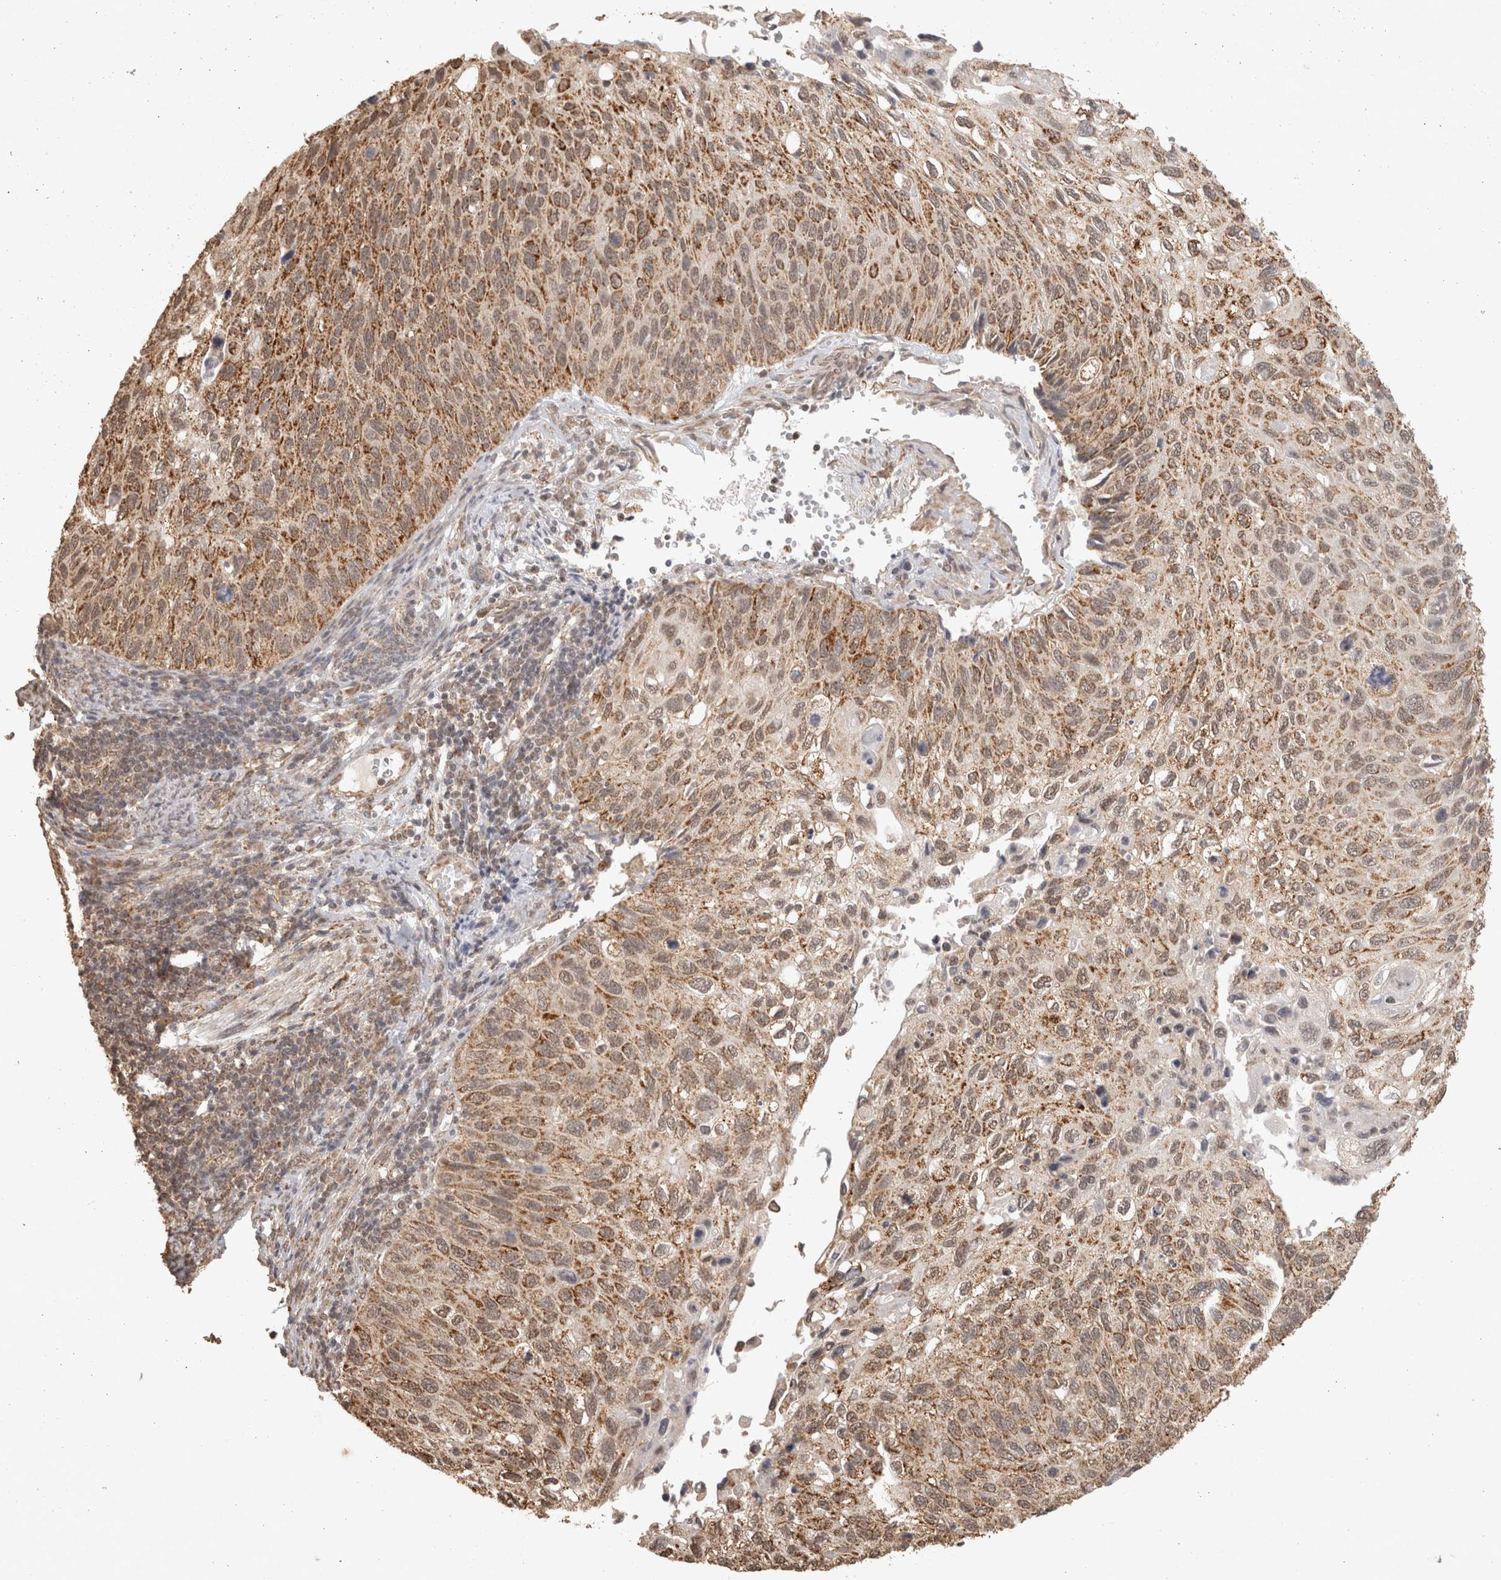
{"staining": {"intensity": "moderate", "quantity": ">75%", "location": "cytoplasmic/membranous,nuclear"}, "tissue": "cervical cancer", "cell_type": "Tumor cells", "image_type": "cancer", "snomed": [{"axis": "morphology", "description": "Squamous cell carcinoma, NOS"}, {"axis": "topography", "description": "Cervix"}], "caption": "Immunohistochemistry (IHC) staining of cervical cancer (squamous cell carcinoma), which shows medium levels of moderate cytoplasmic/membranous and nuclear positivity in approximately >75% of tumor cells indicating moderate cytoplasmic/membranous and nuclear protein expression. The staining was performed using DAB (brown) for protein detection and nuclei were counterstained in hematoxylin (blue).", "gene": "BNIP3L", "patient": {"sex": "female", "age": 70}}